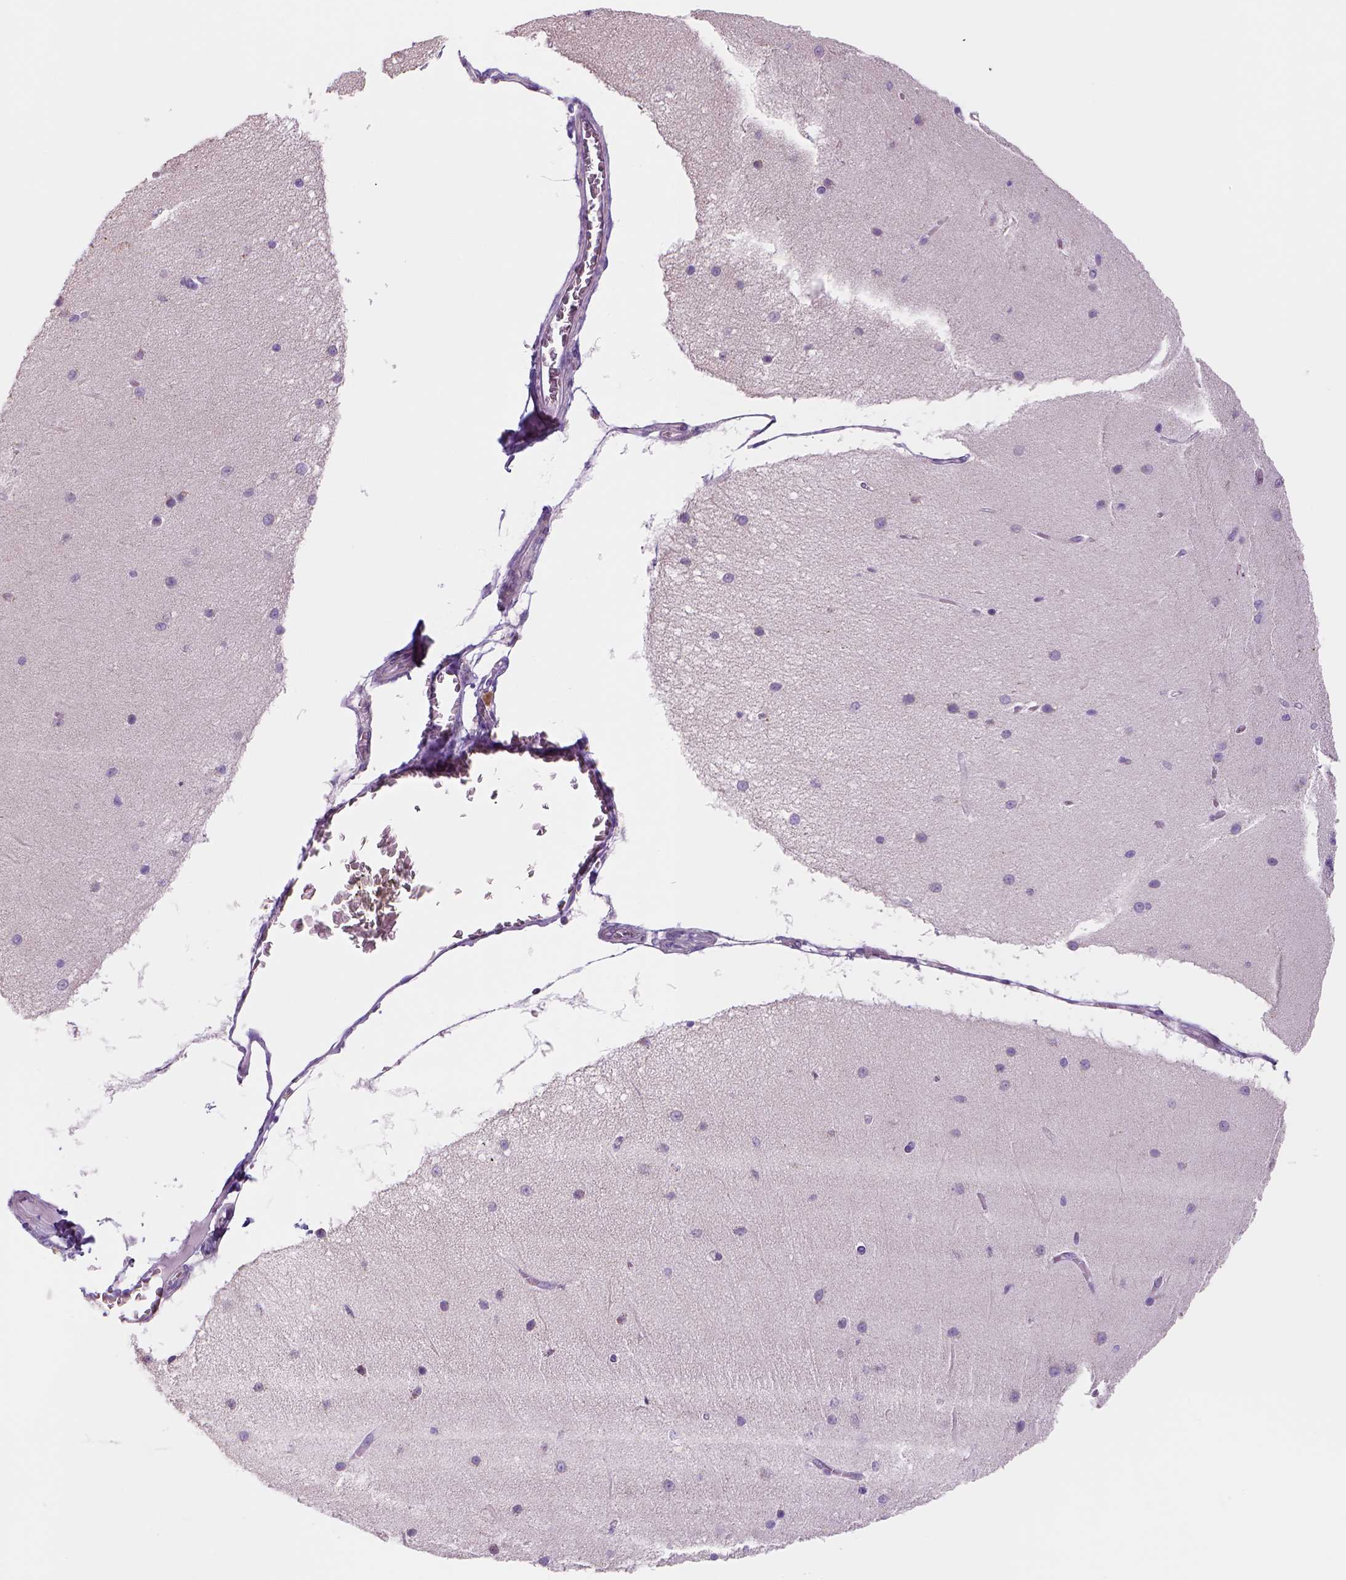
{"staining": {"intensity": "negative", "quantity": "none", "location": "none"}, "tissue": "cerebellum", "cell_type": "Cells in granular layer", "image_type": "normal", "snomed": [{"axis": "morphology", "description": "Normal tissue, NOS"}, {"axis": "topography", "description": "Cerebellum"}], "caption": "Immunohistochemistry photomicrograph of unremarkable human cerebellum stained for a protein (brown), which demonstrates no staining in cells in granular layer. The staining is performed using DAB brown chromogen with nuclei counter-stained in using hematoxylin.", "gene": "CES2", "patient": {"sex": "female", "age": 54}}